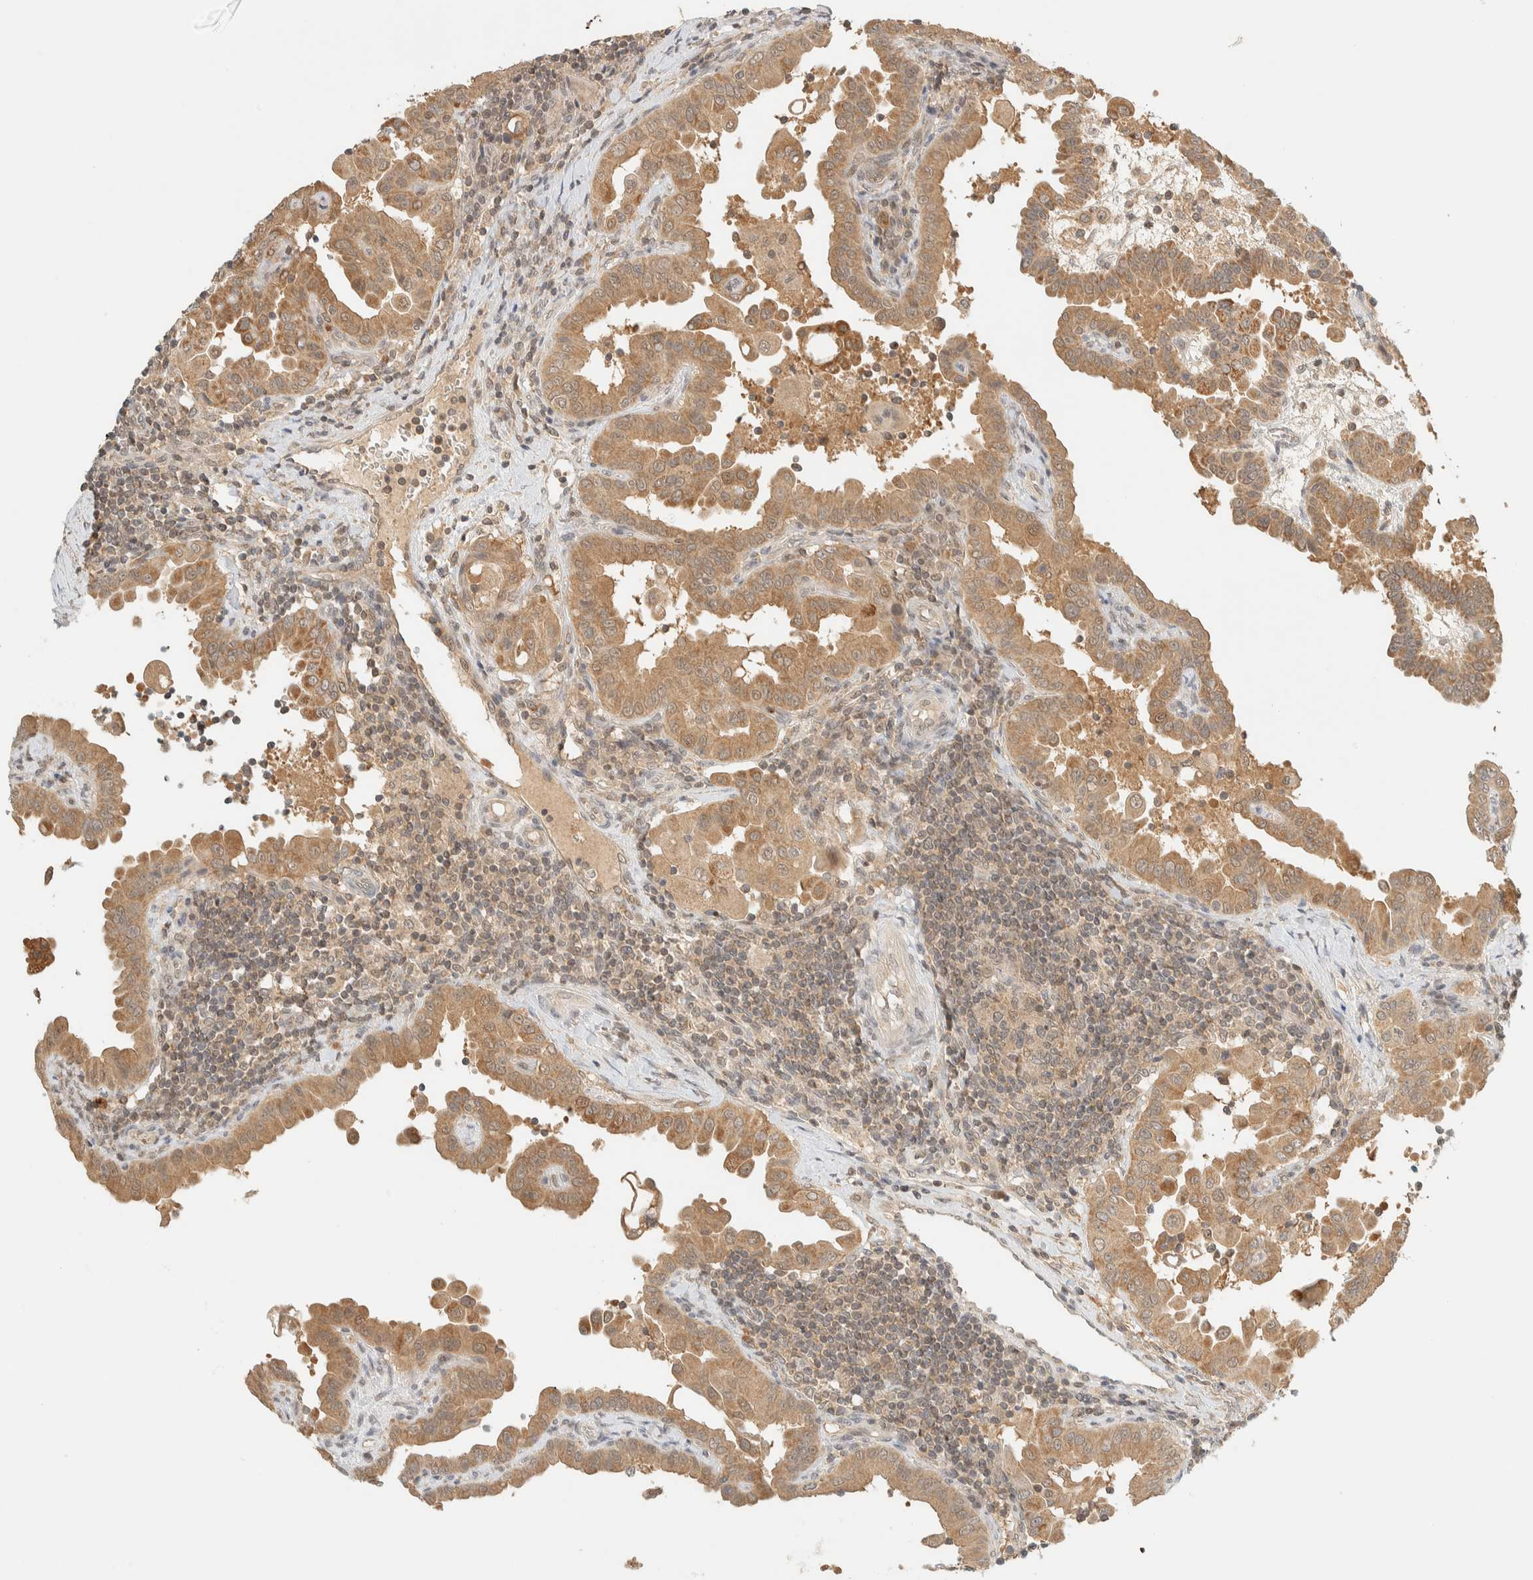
{"staining": {"intensity": "moderate", "quantity": ">75%", "location": "cytoplasmic/membranous"}, "tissue": "thyroid cancer", "cell_type": "Tumor cells", "image_type": "cancer", "snomed": [{"axis": "morphology", "description": "Papillary adenocarcinoma, NOS"}, {"axis": "topography", "description": "Thyroid gland"}], "caption": "Human papillary adenocarcinoma (thyroid) stained for a protein (brown) demonstrates moderate cytoplasmic/membranous positive staining in approximately >75% of tumor cells.", "gene": "KIFAP3", "patient": {"sex": "male", "age": 33}}